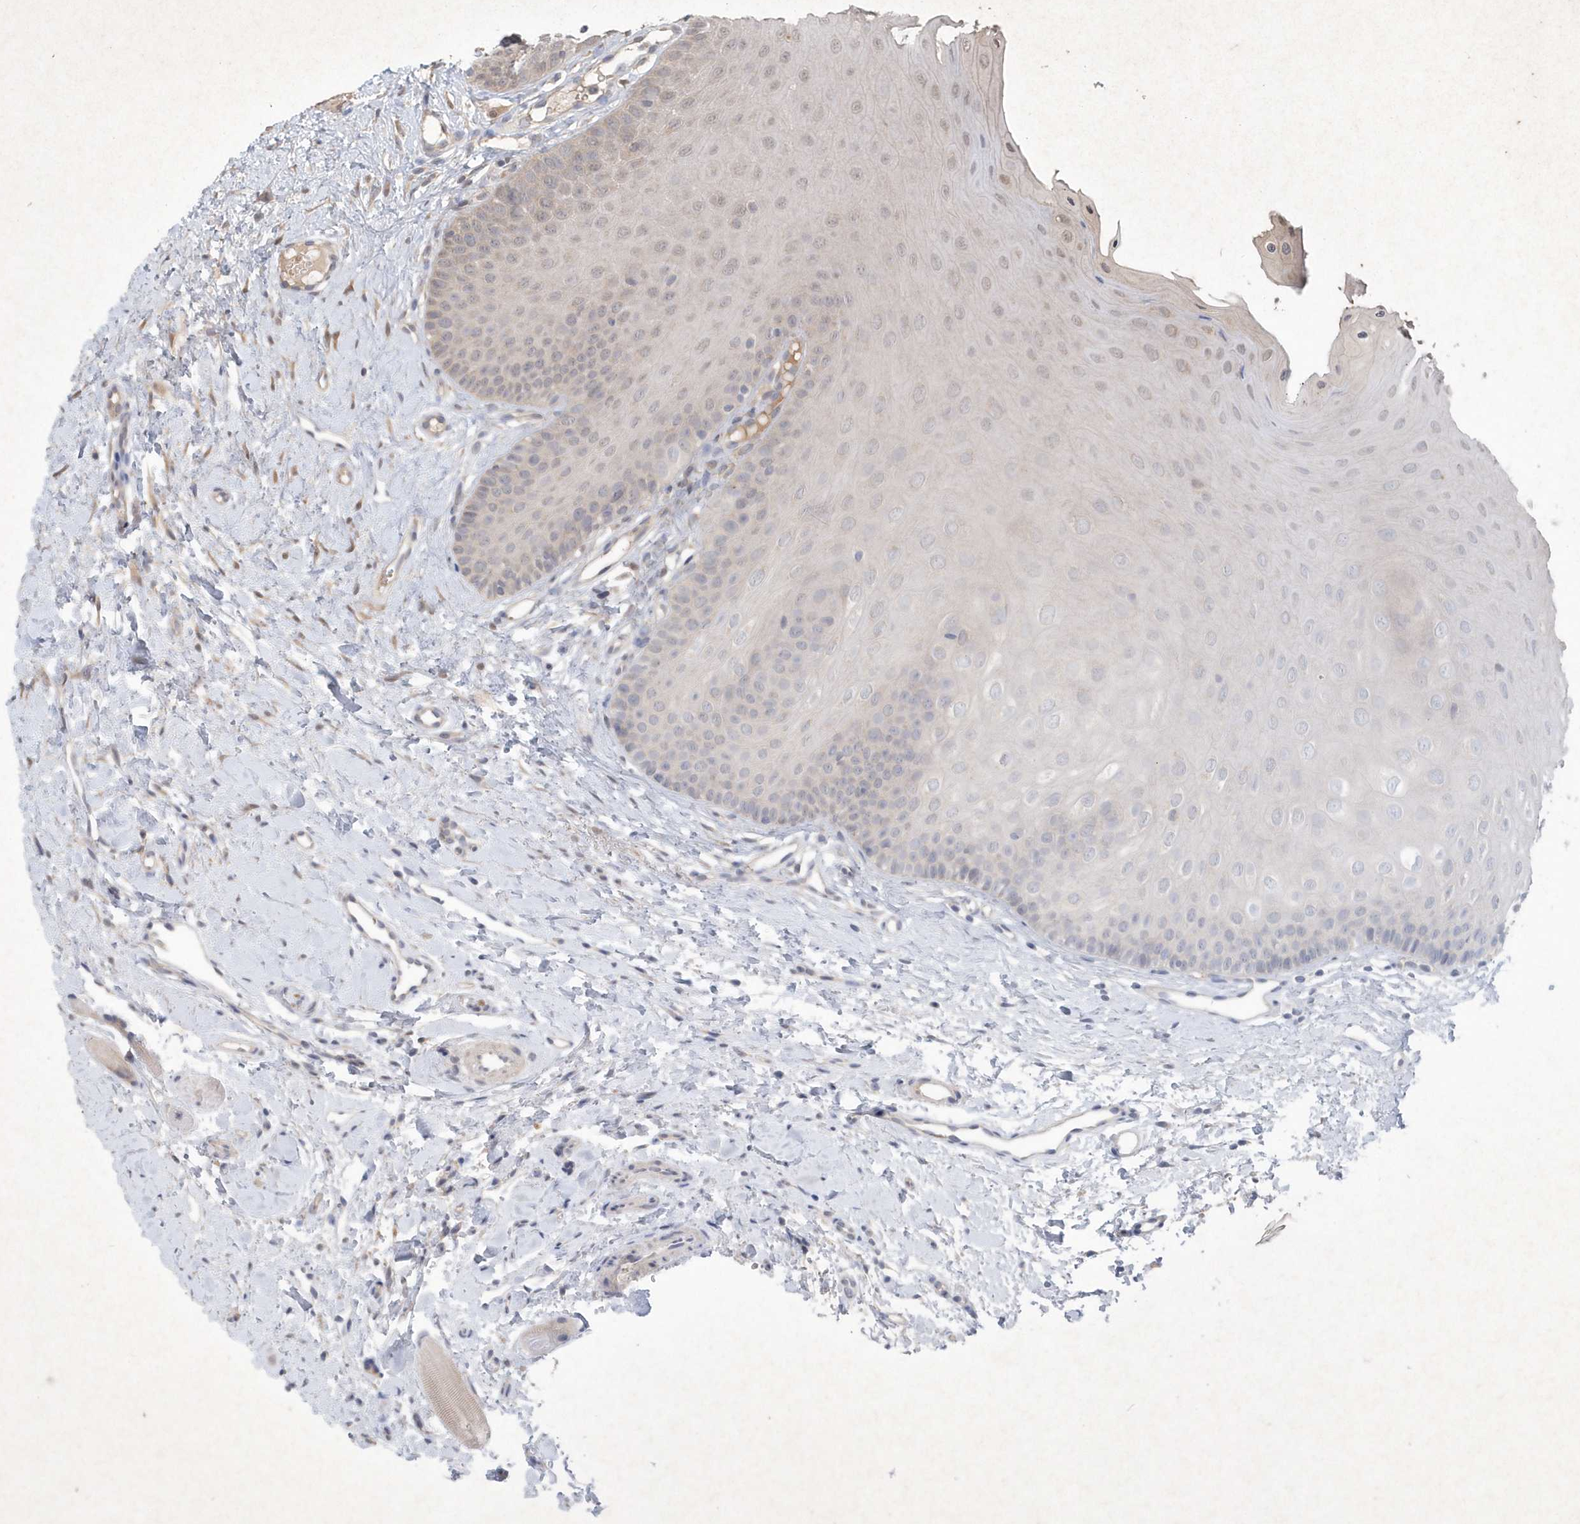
{"staining": {"intensity": "weak", "quantity": "<25%", "location": "cytoplasmic/membranous,nuclear"}, "tissue": "oral mucosa", "cell_type": "Squamous epithelial cells", "image_type": "normal", "snomed": [{"axis": "morphology", "description": "Normal tissue, NOS"}, {"axis": "topography", "description": "Oral tissue"}], "caption": "This is an immunohistochemistry micrograph of unremarkable human oral mucosa. There is no positivity in squamous epithelial cells.", "gene": "AKR7A2", "patient": {"sex": "female", "age": 68}}